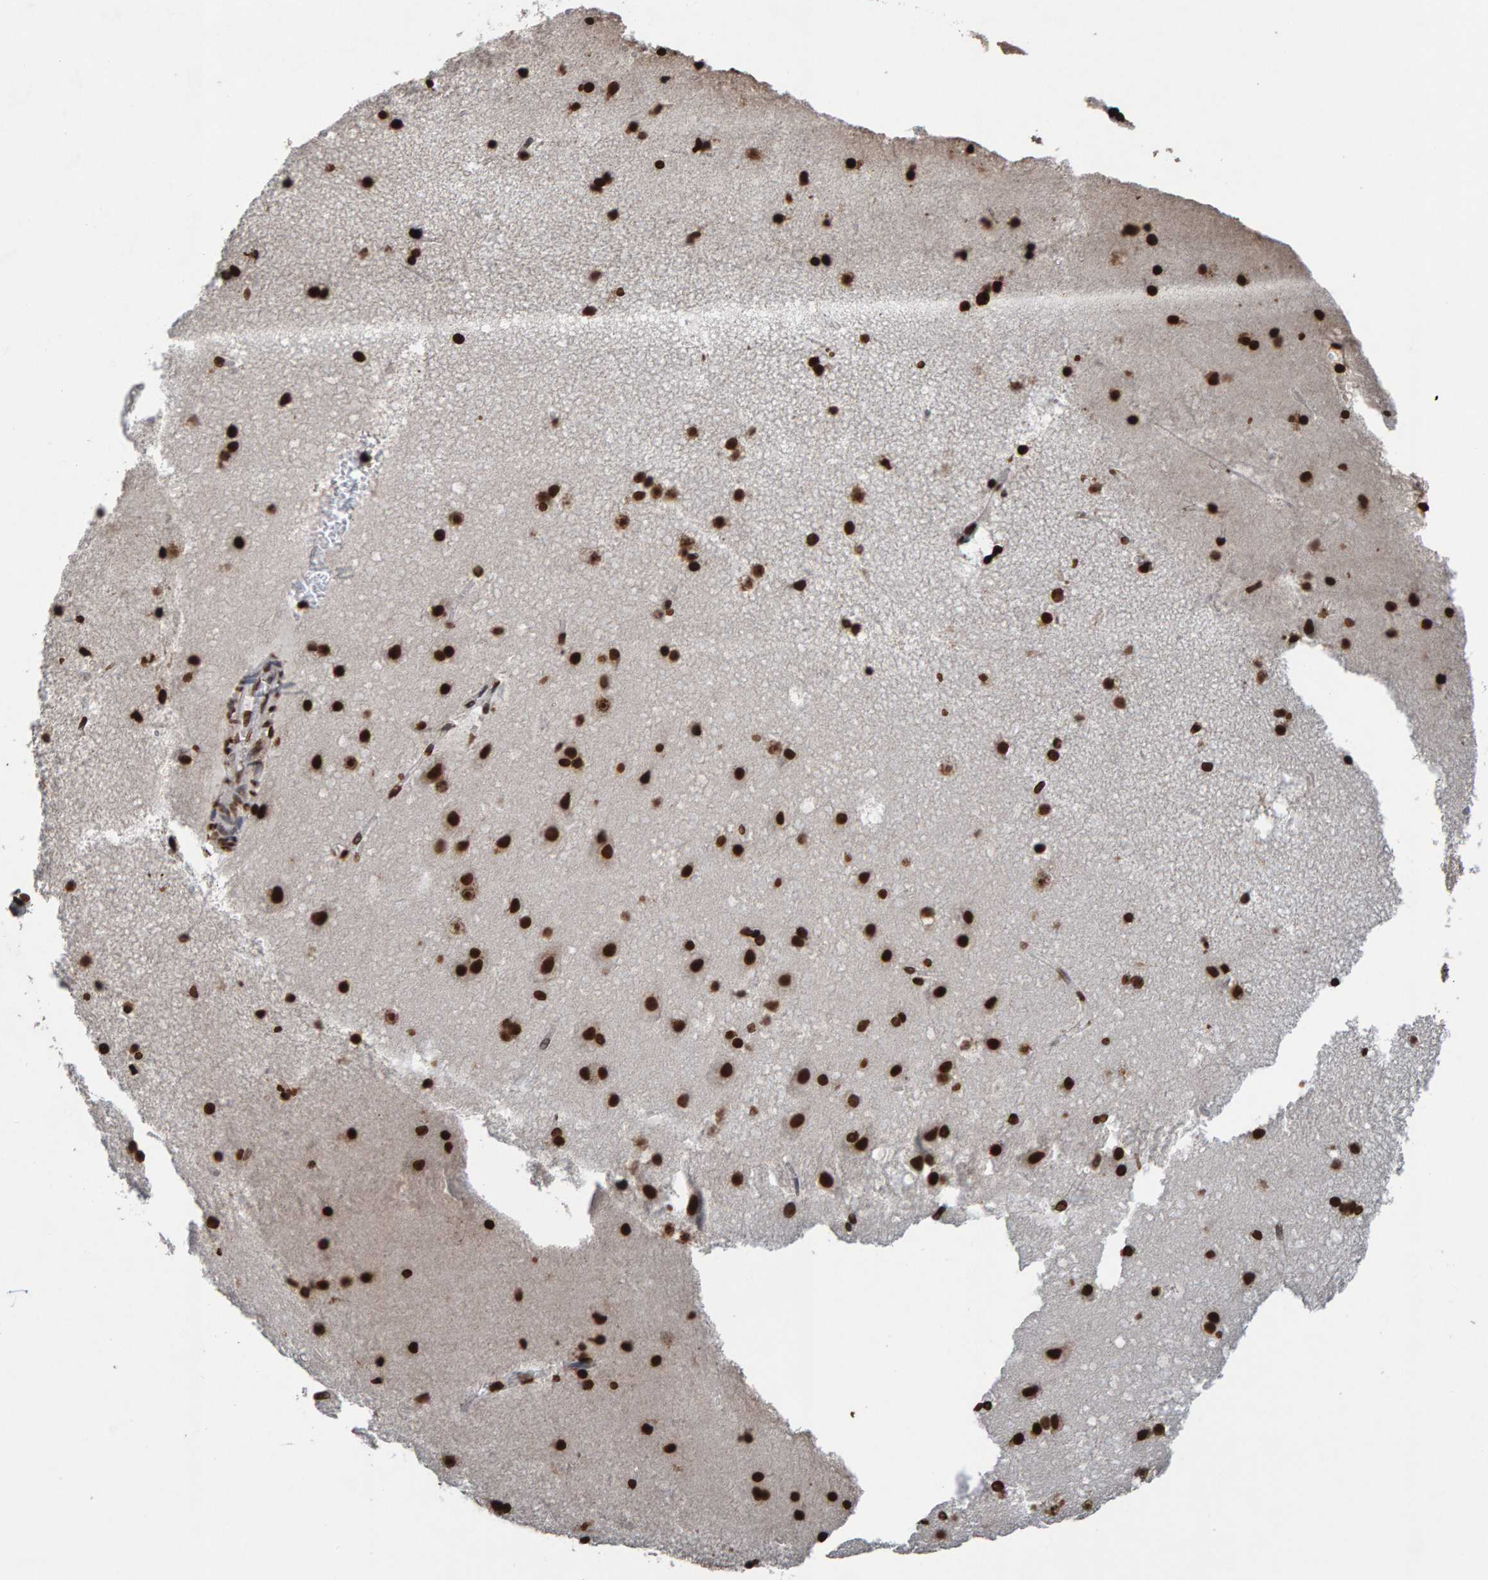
{"staining": {"intensity": "negative", "quantity": "none", "location": "none"}, "tissue": "cerebral cortex", "cell_type": "Endothelial cells", "image_type": "normal", "snomed": [{"axis": "morphology", "description": "Normal tissue, NOS"}, {"axis": "topography", "description": "Cerebral cortex"}], "caption": "There is no significant staining in endothelial cells of cerebral cortex. Brightfield microscopy of IHC stained with DAB (3,3'-diaminobenzidine) (brown) and hematoxylin (blue), captured at high magnification.", "gene": "H2AZ1", "patient": {"sex": "male", "age": 45}}